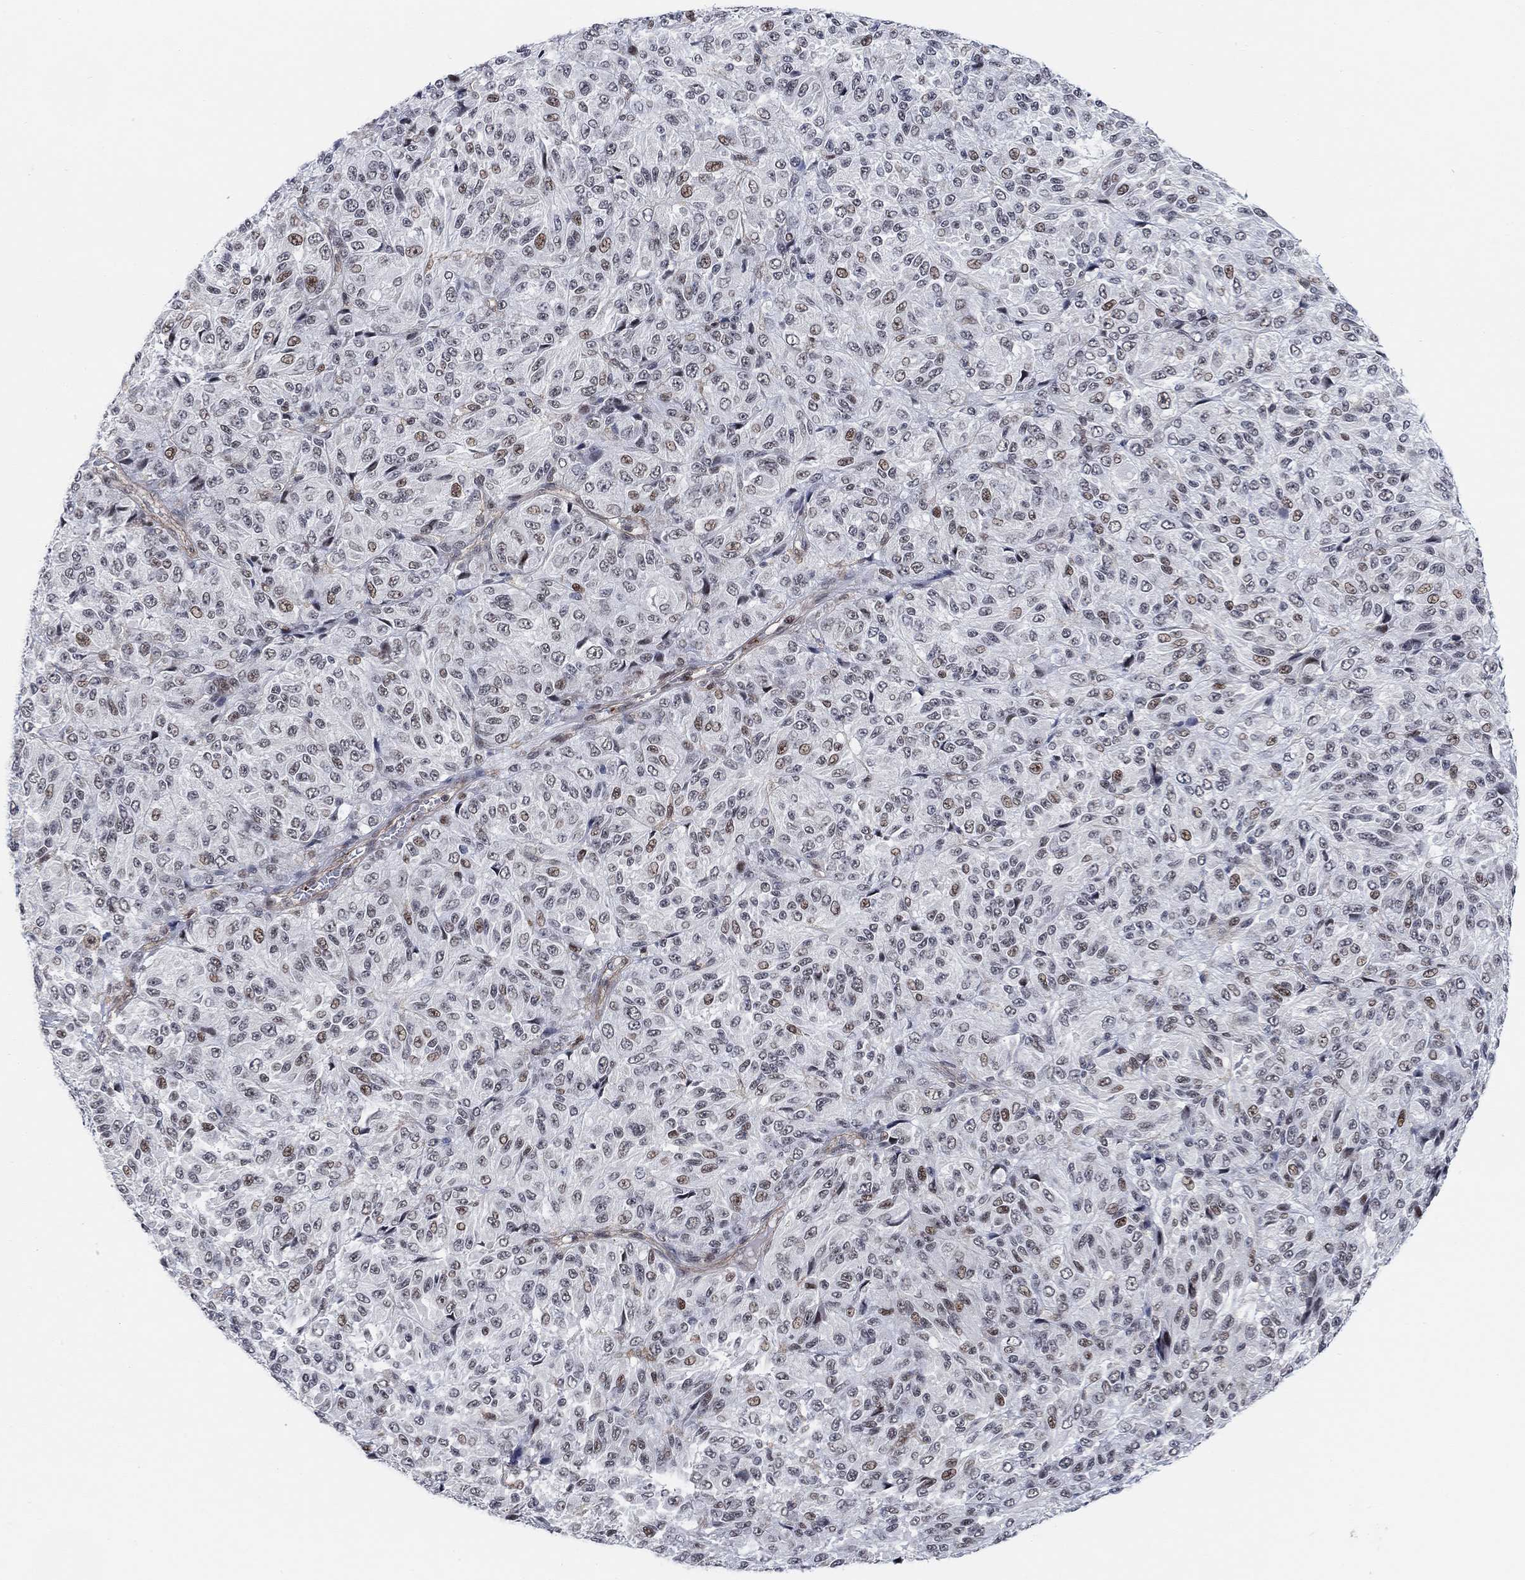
{"staining": {"intensity": "moderate", "quantity": "<25%", "location": "nuclear"}, "tissue": "melanoma", "cell_type": "Tumor cells", "image_type": "cancer", "snomed": [{"axis": "morphology", "description": "Malignant melanoma, Metastatic site"}, {"axis": "topography", "description": "Brain"}], "caption": "Tumor cells show low levels of moderate nuclear staining in approximately <25% of cells in human melanoma. (Stains: DAB in brown, nuclei in blue, Microscopy: brightfield microscopy at high magnification).", "gene": "PWWP2B", "patient": {"sex": "female", "age": 56}}